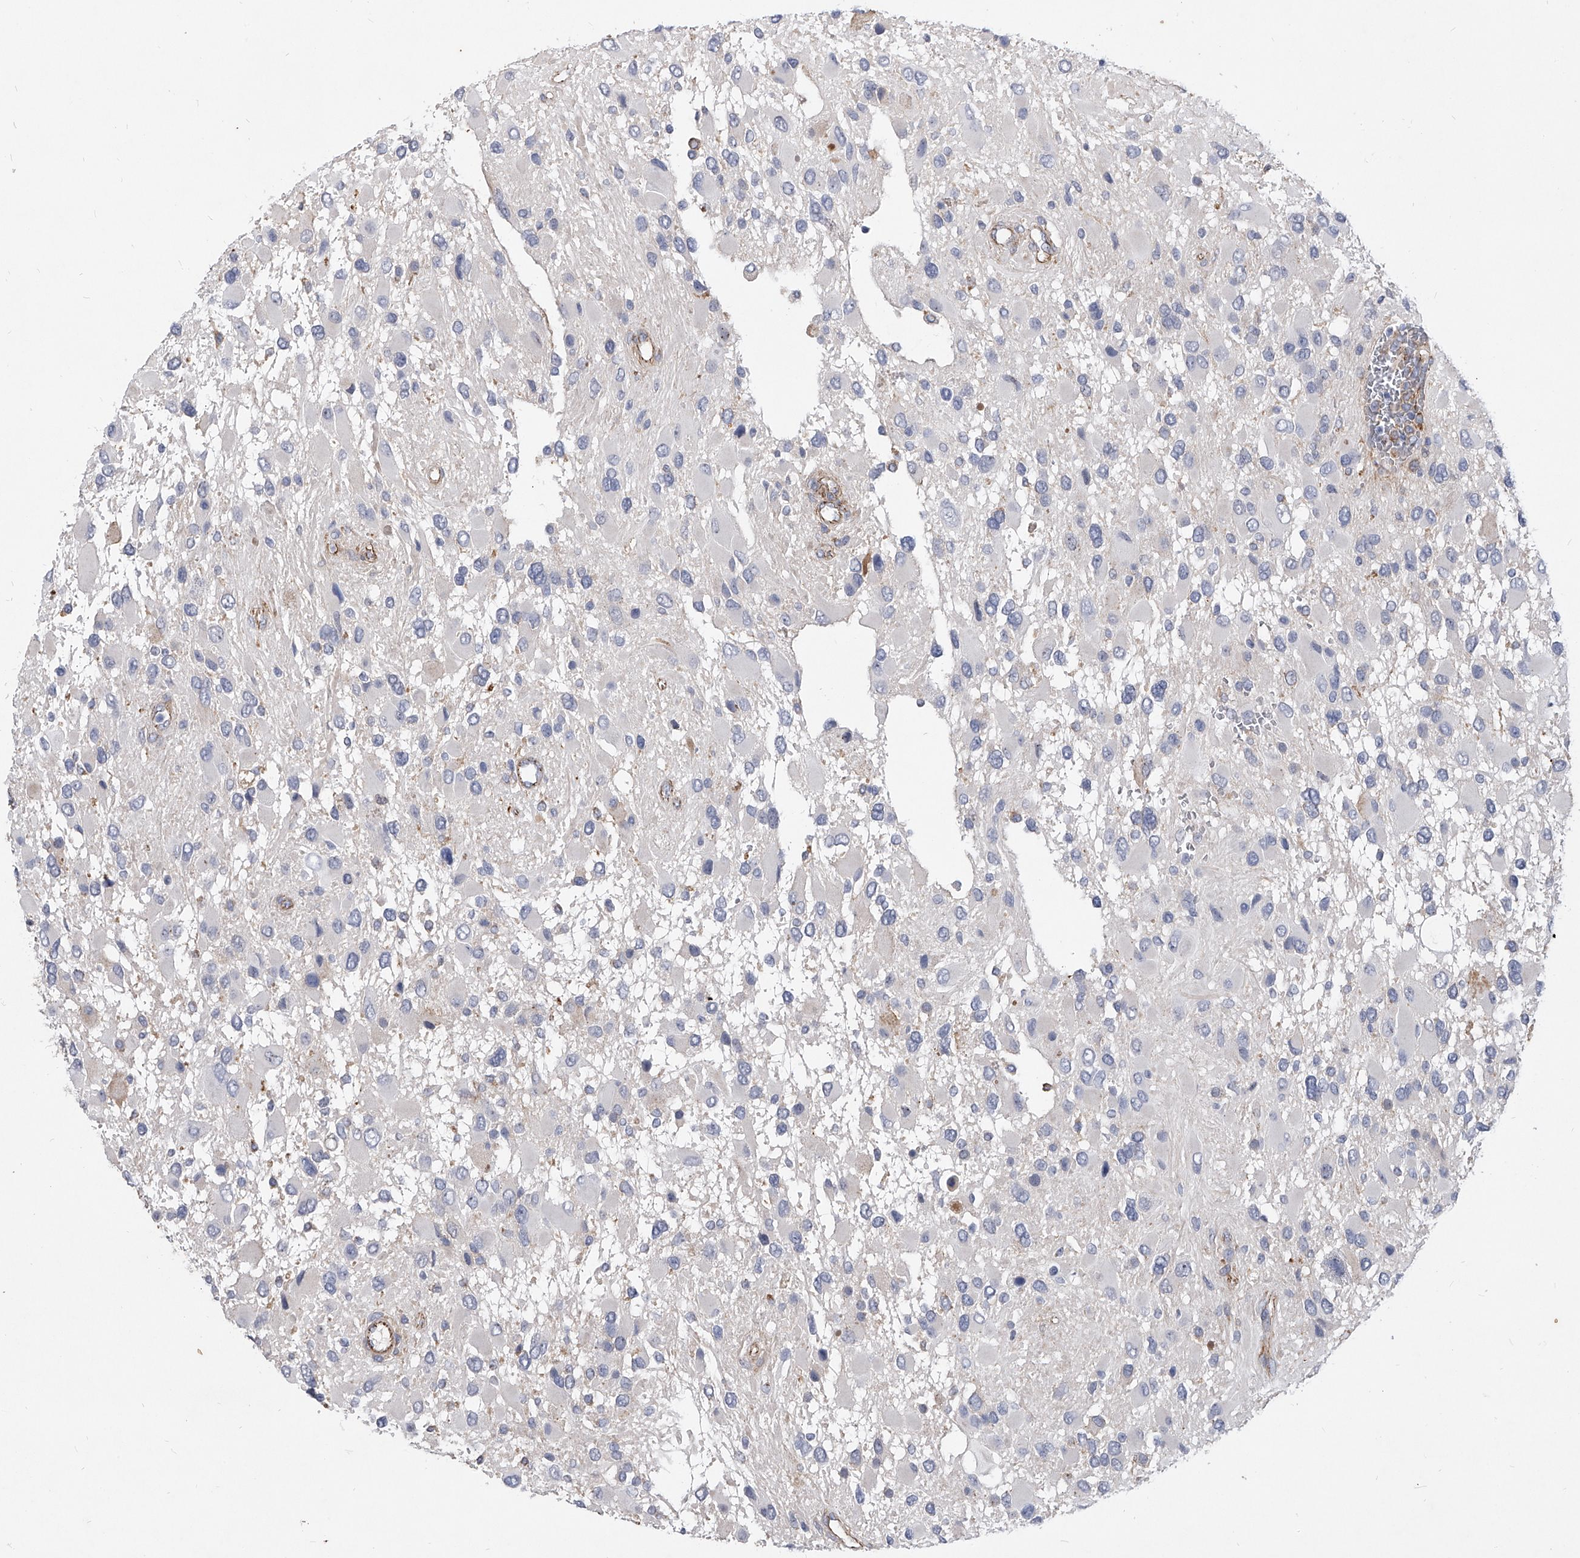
{"staining": {"intensity": "negative", "quantity": "none", "location": "none"}, "tissue": "glioma", "cell_type": "Tumor cells", "image_type": "cancer", "snomed": [{"axis": "morphology", "description": "Glioma, malignant, High grade"}, {"axis": "topography", "description": "Brain"}], "caption": "The photomicrograph exhibits no staining of tumor cells in glioma. (DAB IHC visualized using brightfield microscopy, high magnification).", "gene": "MINDY4", "patient": {"sex": "male", "age": 53}}